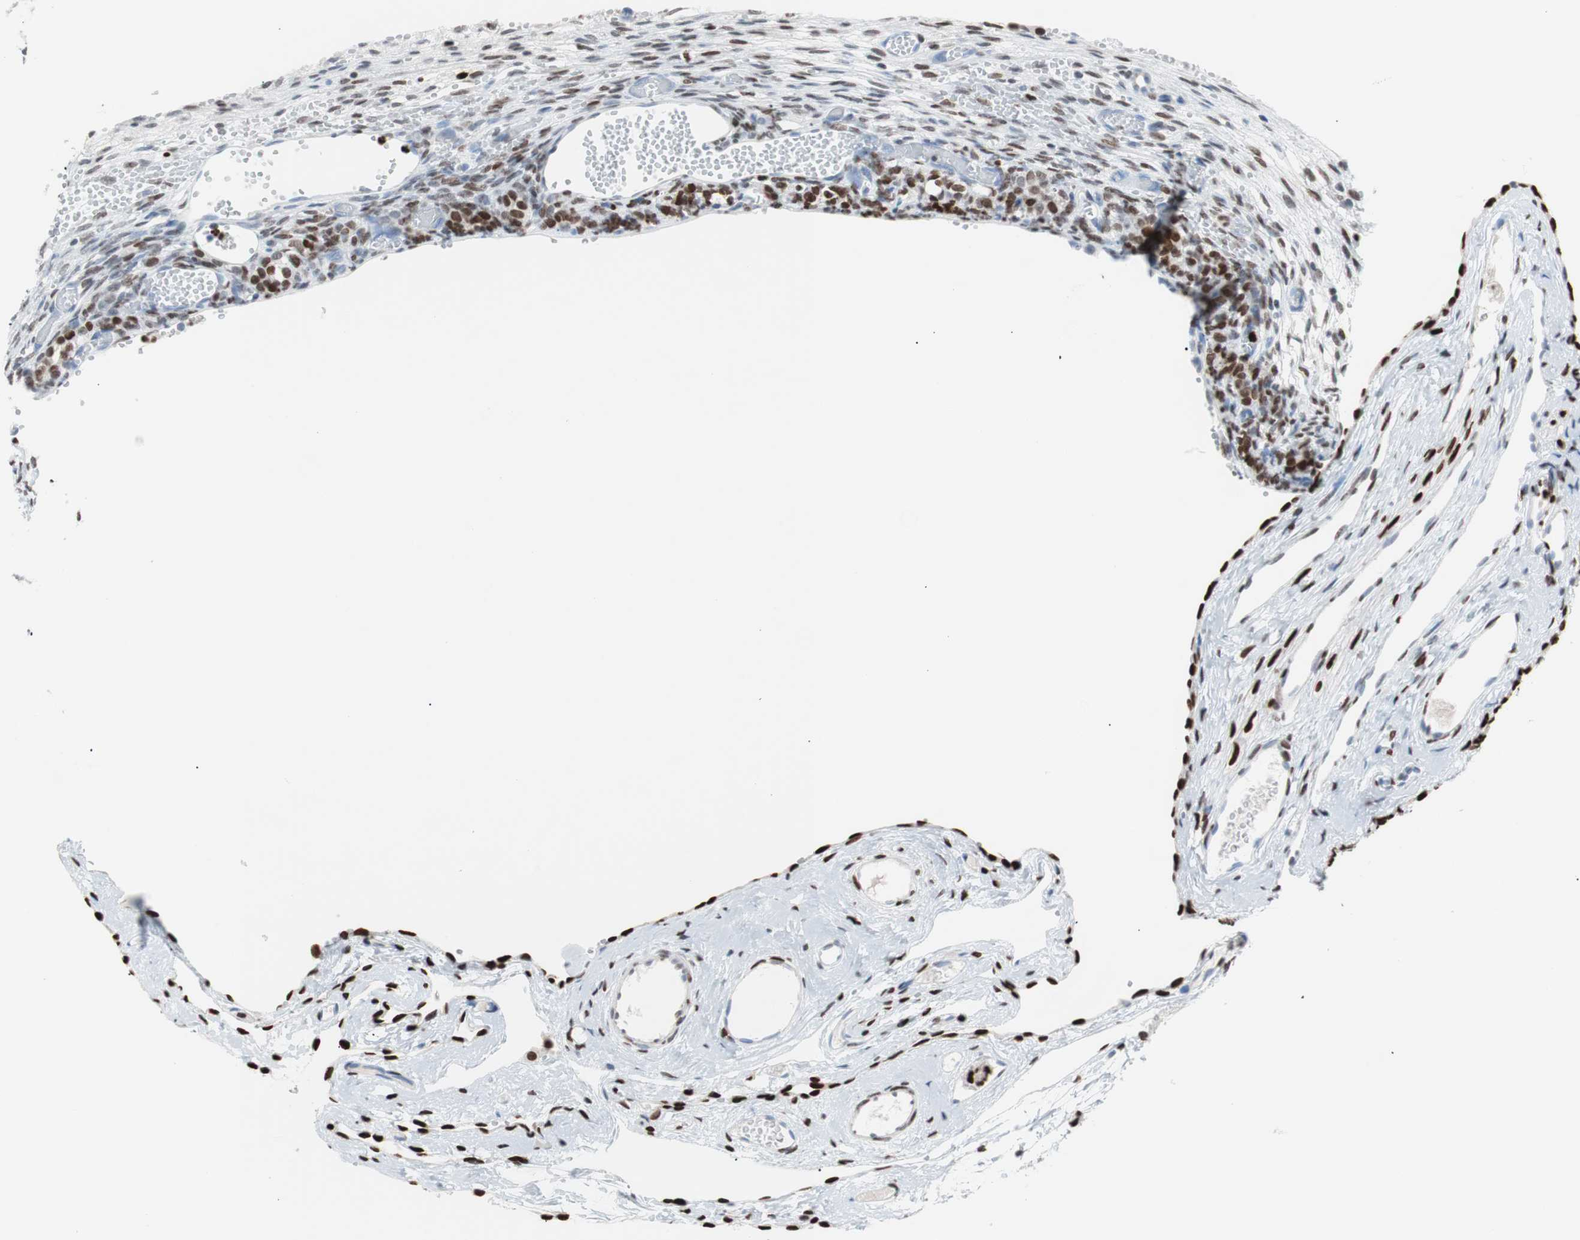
{"staining": {"intensity": "moderate", "quantity": ">75%", "location": "nuclear"}, "tissue": "ovary", "cell_type": "Ovarian stroma cells", "image_type": "normal", "snomed": [{"axis": "morphology", "description": "Normal tissue, NOS"}, {"axis": "topography", "description": "Ovary"}], "caption": "Ovary stained with DAB (3,3'-diaminobenzidine) IHC shows medium levels of moderate nuclear expression in approximately >75% of ovarian stroma cells. (DAB IHC with brightfield microscopy, high magnification).", "gene": "CEBPB", "patient": {"sex": "female", "age": 35}}